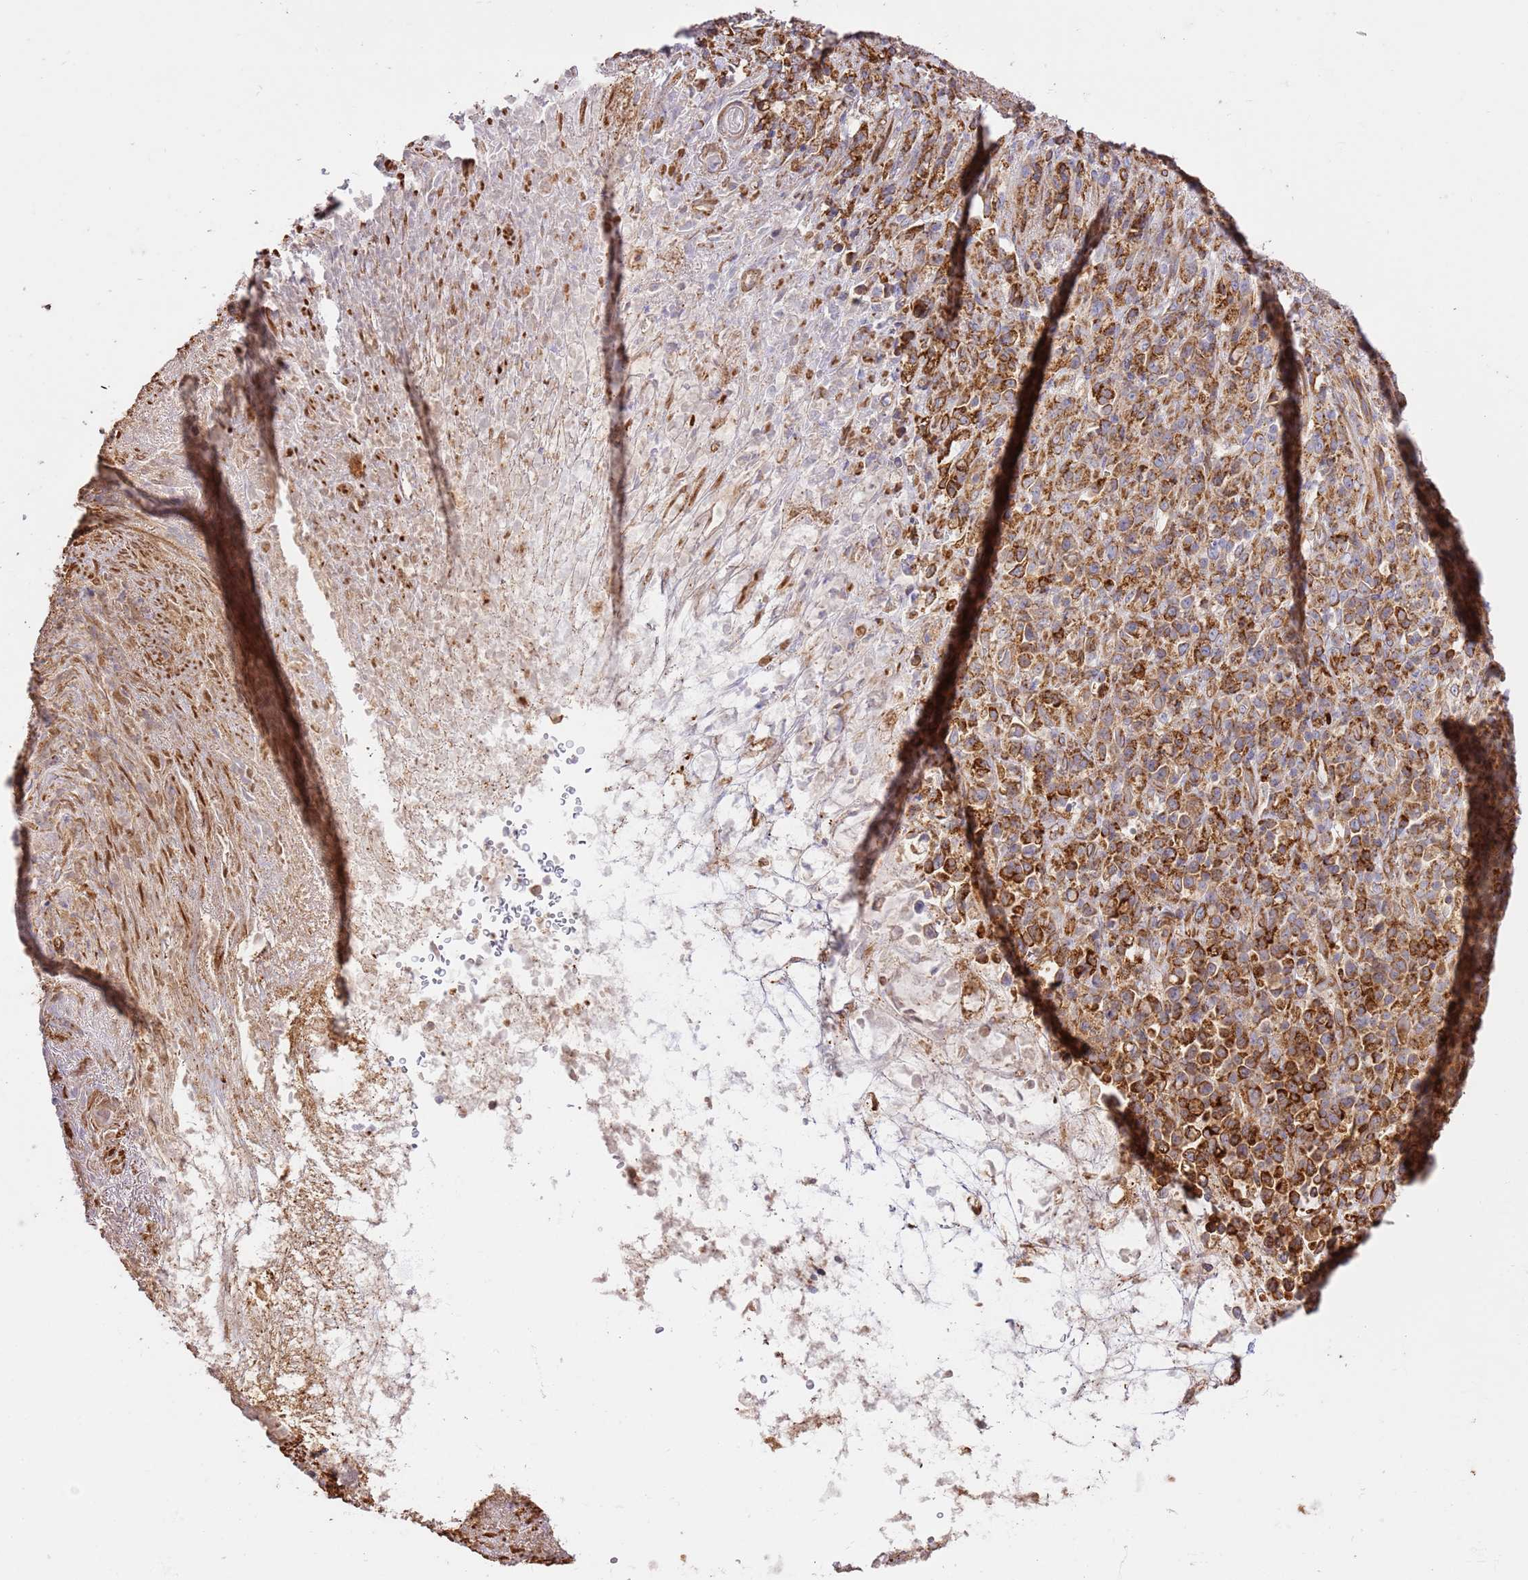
{"staining": {"intensity": "strong", "quantity": ">75%", "location": "cytoplasmic/membranous"}, "tissue": "stomach cancer", "cell_type": "Tumor cells", "image_type": "cancer", "snomed": [{"axis": "morphology", "description": "Normal tissue, NOS"}, {"axis": "morphology", "description": "Adenocarcinoma, NOS"}, {"axis": "topography", "description": "Stomach"}], "caption": "The photomicrograph shows staining of adenocarcinoma (stomach), revealing strong cytoplasmic/membranous protein expression (brown color) within tumor cells.", "gene": "ZBTB39", "patient": {"sex": "female", "age": 79}}